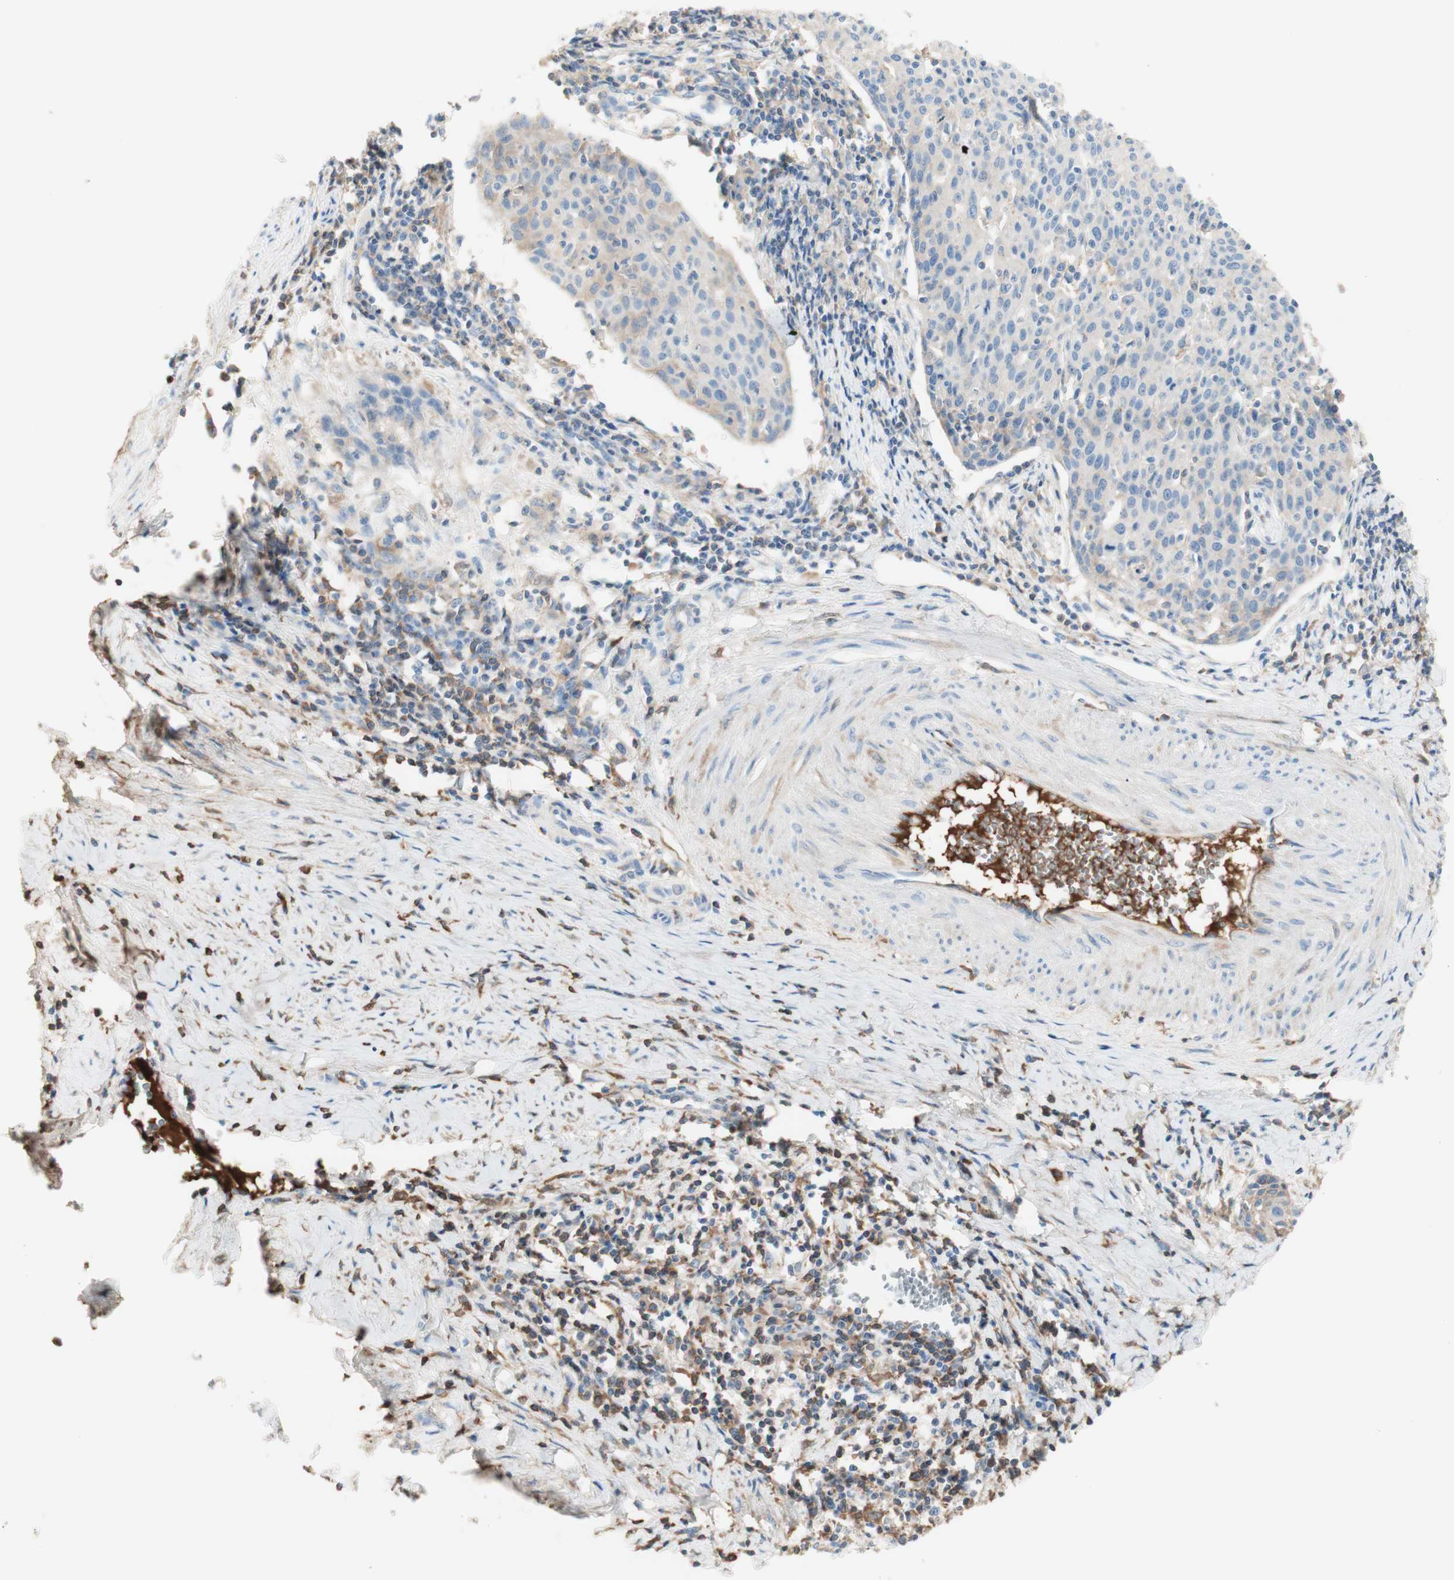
{"staining": {"intensity": "negative", "quantity": "none", "location": "none"}, "tissue": "cervical cancer", "cell_type": "Tumor cells", "image_type": "cancer", "snomed": [{"axis": "morphology", "description": "Squamous cell carcinoma, NOS"}, {"axis": "topography", "description": "Cervix"}], "caption": "This histopathology image is of cervical squamous cell carcinoma stained with immunohistochemistry to label a protein in brown with the nuclei are counter-stained blue. There is no staining in tumor cells.", "gene": "KNG1", "patient": {"sex": "female", "age": 38}}